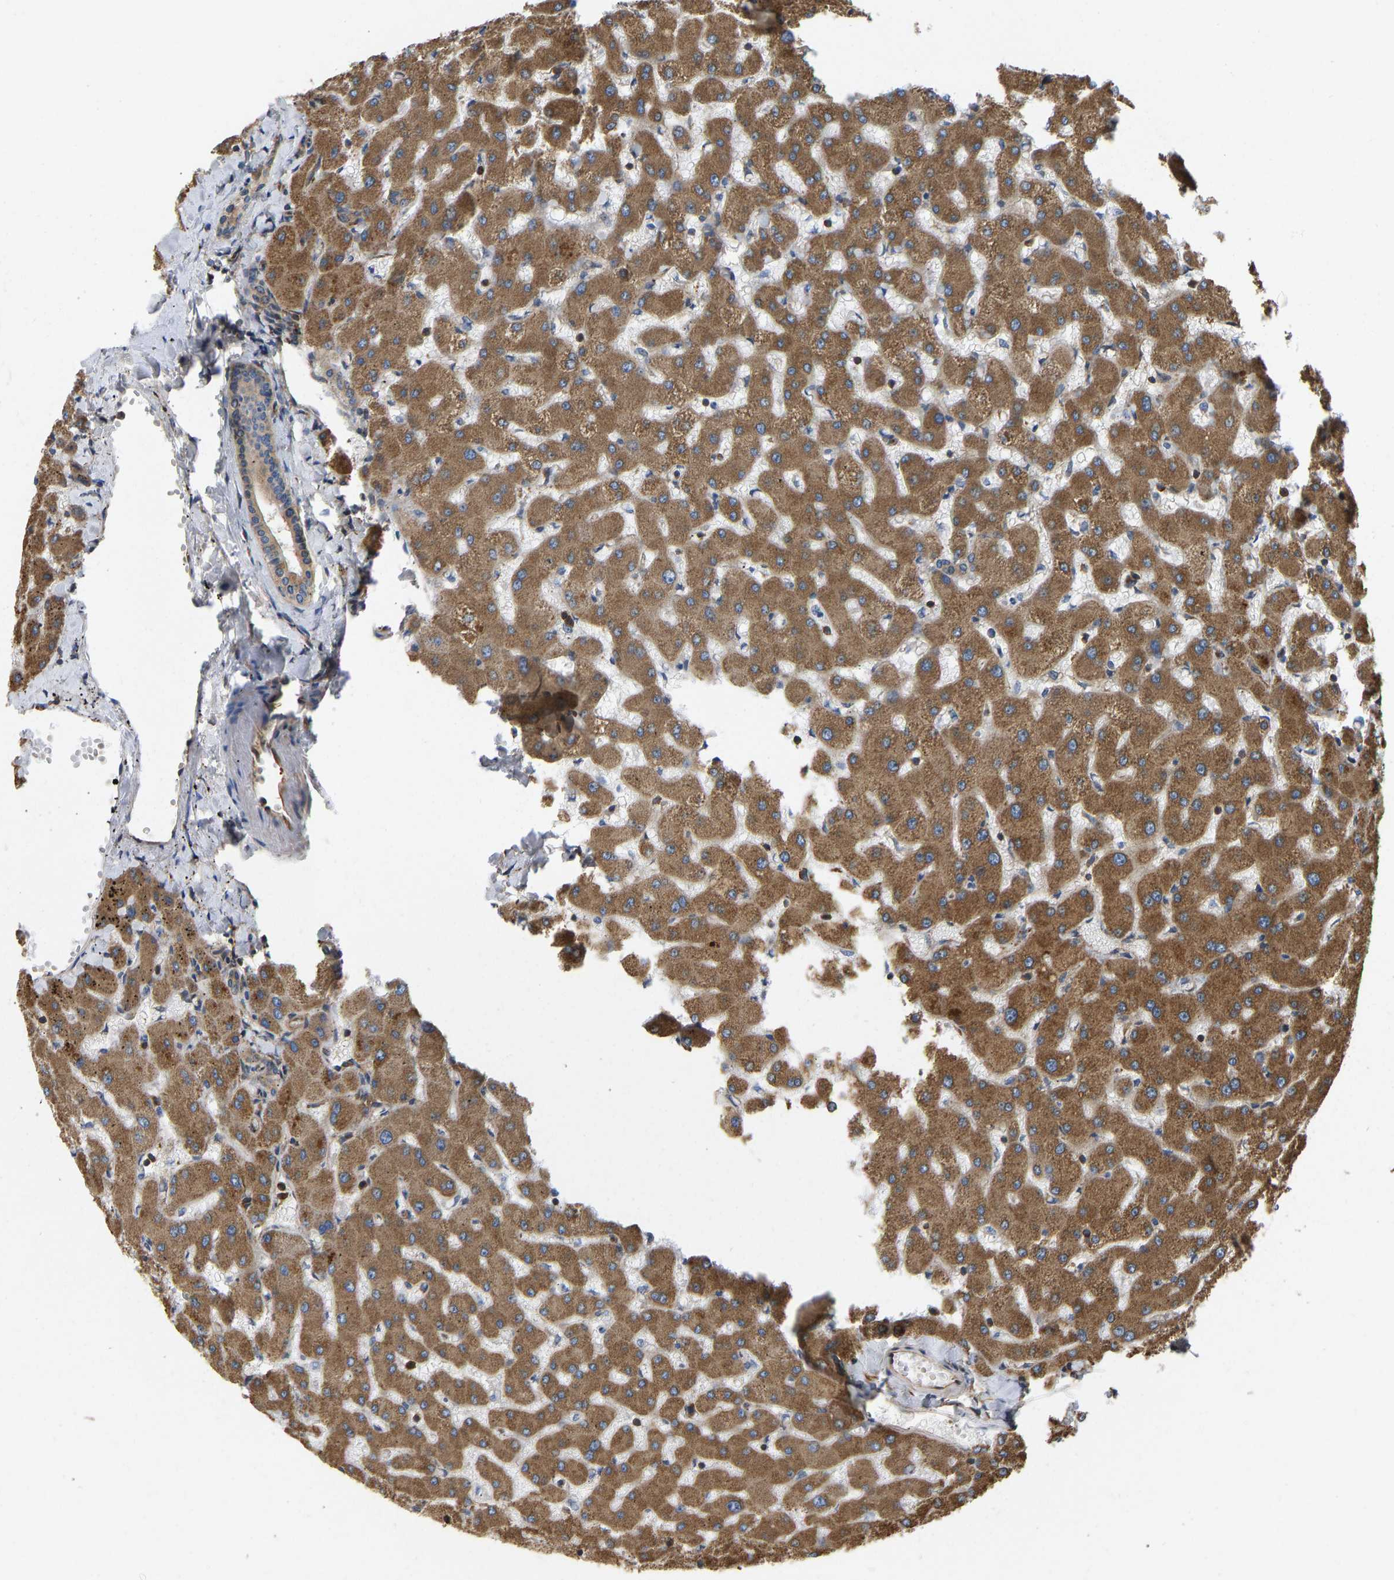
{"staining": {"intensity": "moderate", "quantity": ">75%", "location": "cytoplasmic/membranous"}, "tissue": "liver", "cell_type": "Cholangiocytes", "image_type": "normal", "snomed": [{"axis": "morphology", "description": "Normal tissue, NOS"}, {"axis": "topography", "description": "Liver"}], "caption": "A brown stain shows moderate cytoplasmic/membranous expression of a protein in cholangiocytes of normal liver.", "gene": "RASGRF2", "patient": {"sex": "female", "age": 63}}